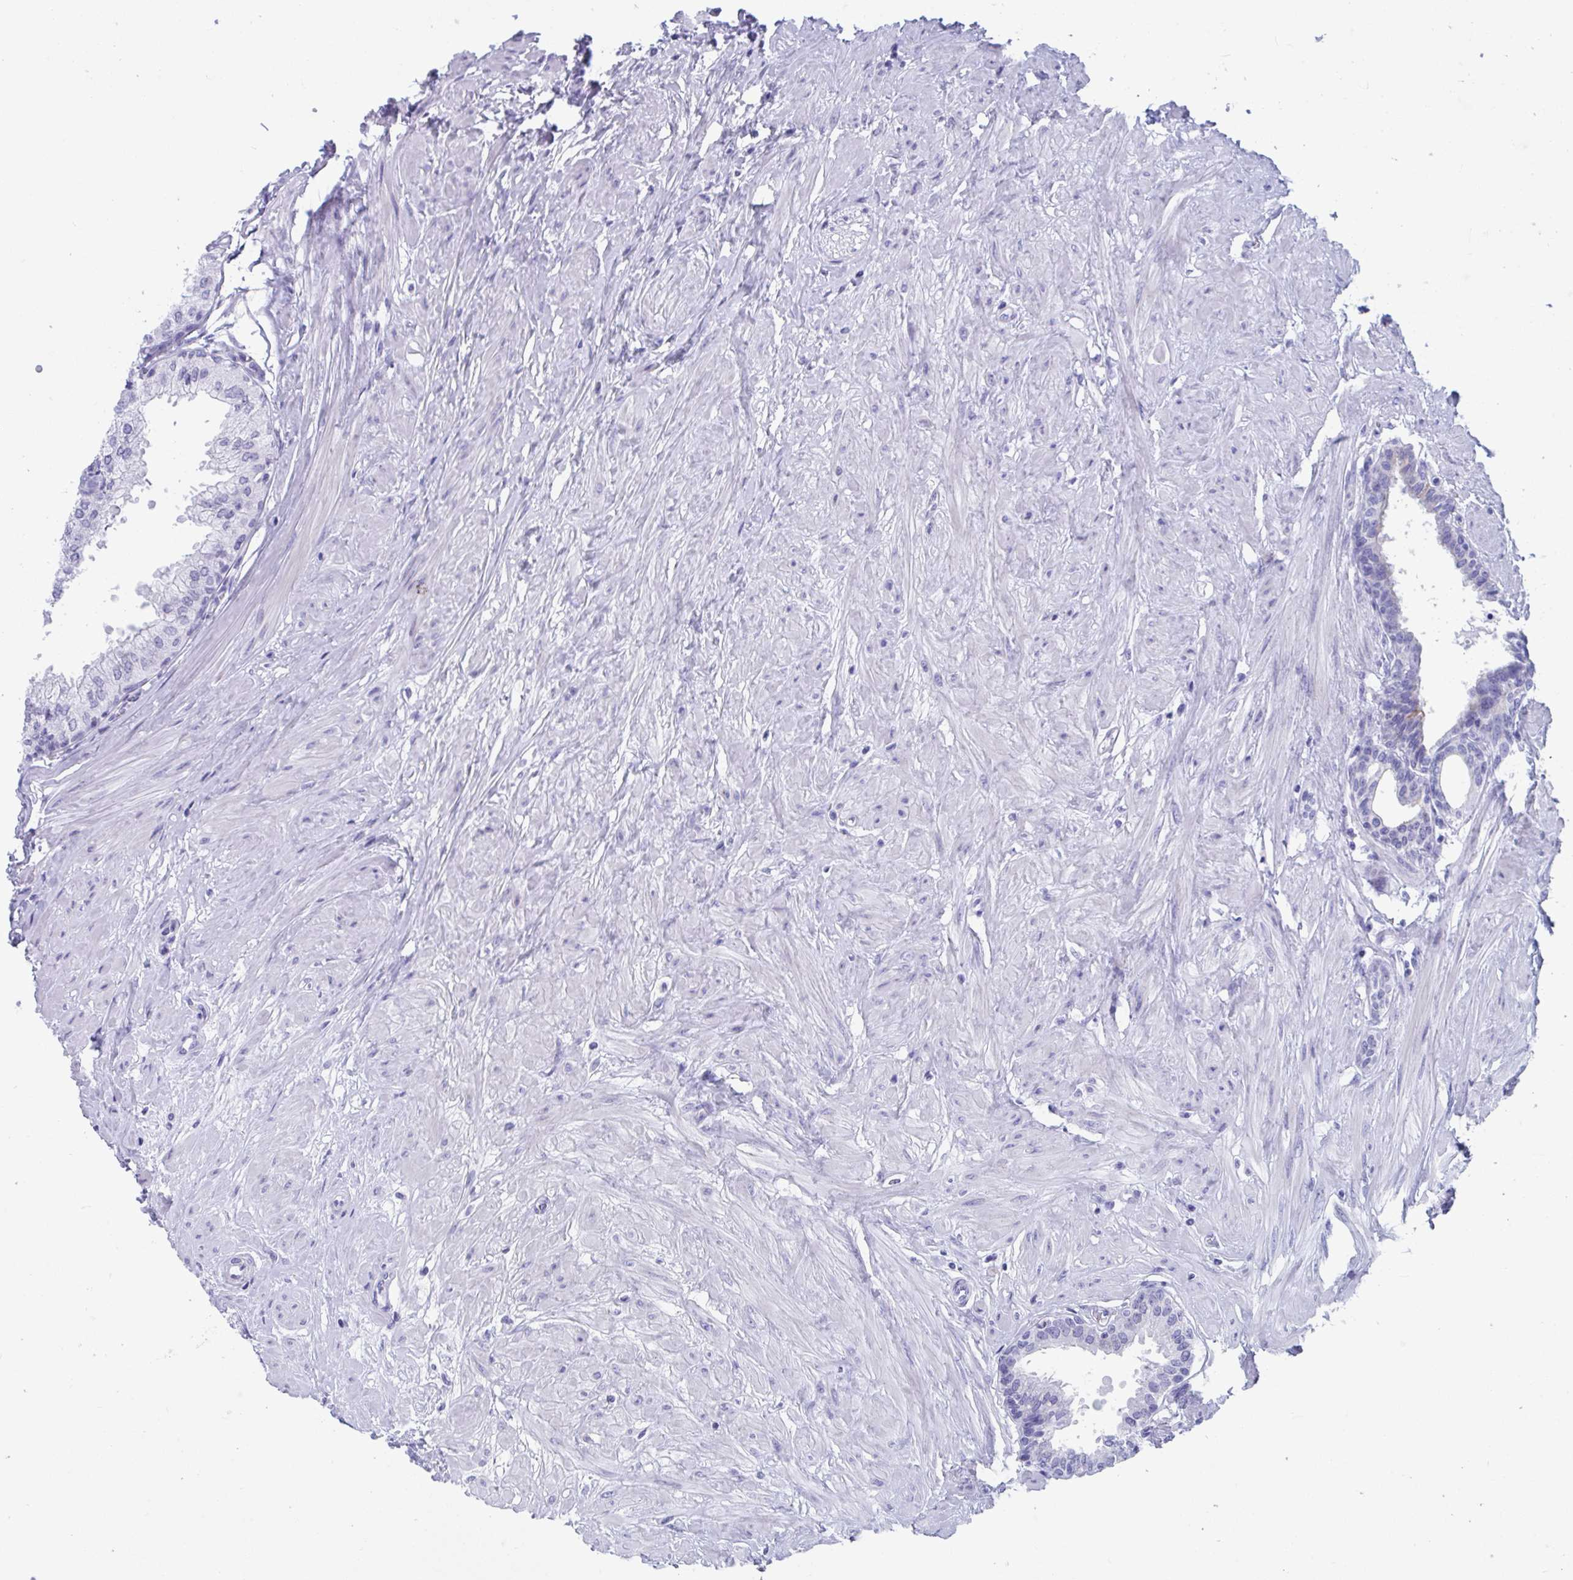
{"staining": {"intensity": "moderate", "quantity": "<25%", "location": "cytoplasmic/membranous"}, "tissue": "seminal vesicle", "cell_type": "Glandular cells", "image_type": "normal", "snomed": [{"axis": "morphology", "description": "Normal tissue, NOS"}, {"axis": "topography", "description": "Prostate"}, {"axis": "topography", "description": "Seminal veicle"}], "caption": "Glandular cells exhibit low levels of moderate cytoplasmic/membranous staining in about <25% of cells in unremarkable seminal vesicle.", "gene": "TTC30A", "patient": {"sex": "male", "age": 60}}